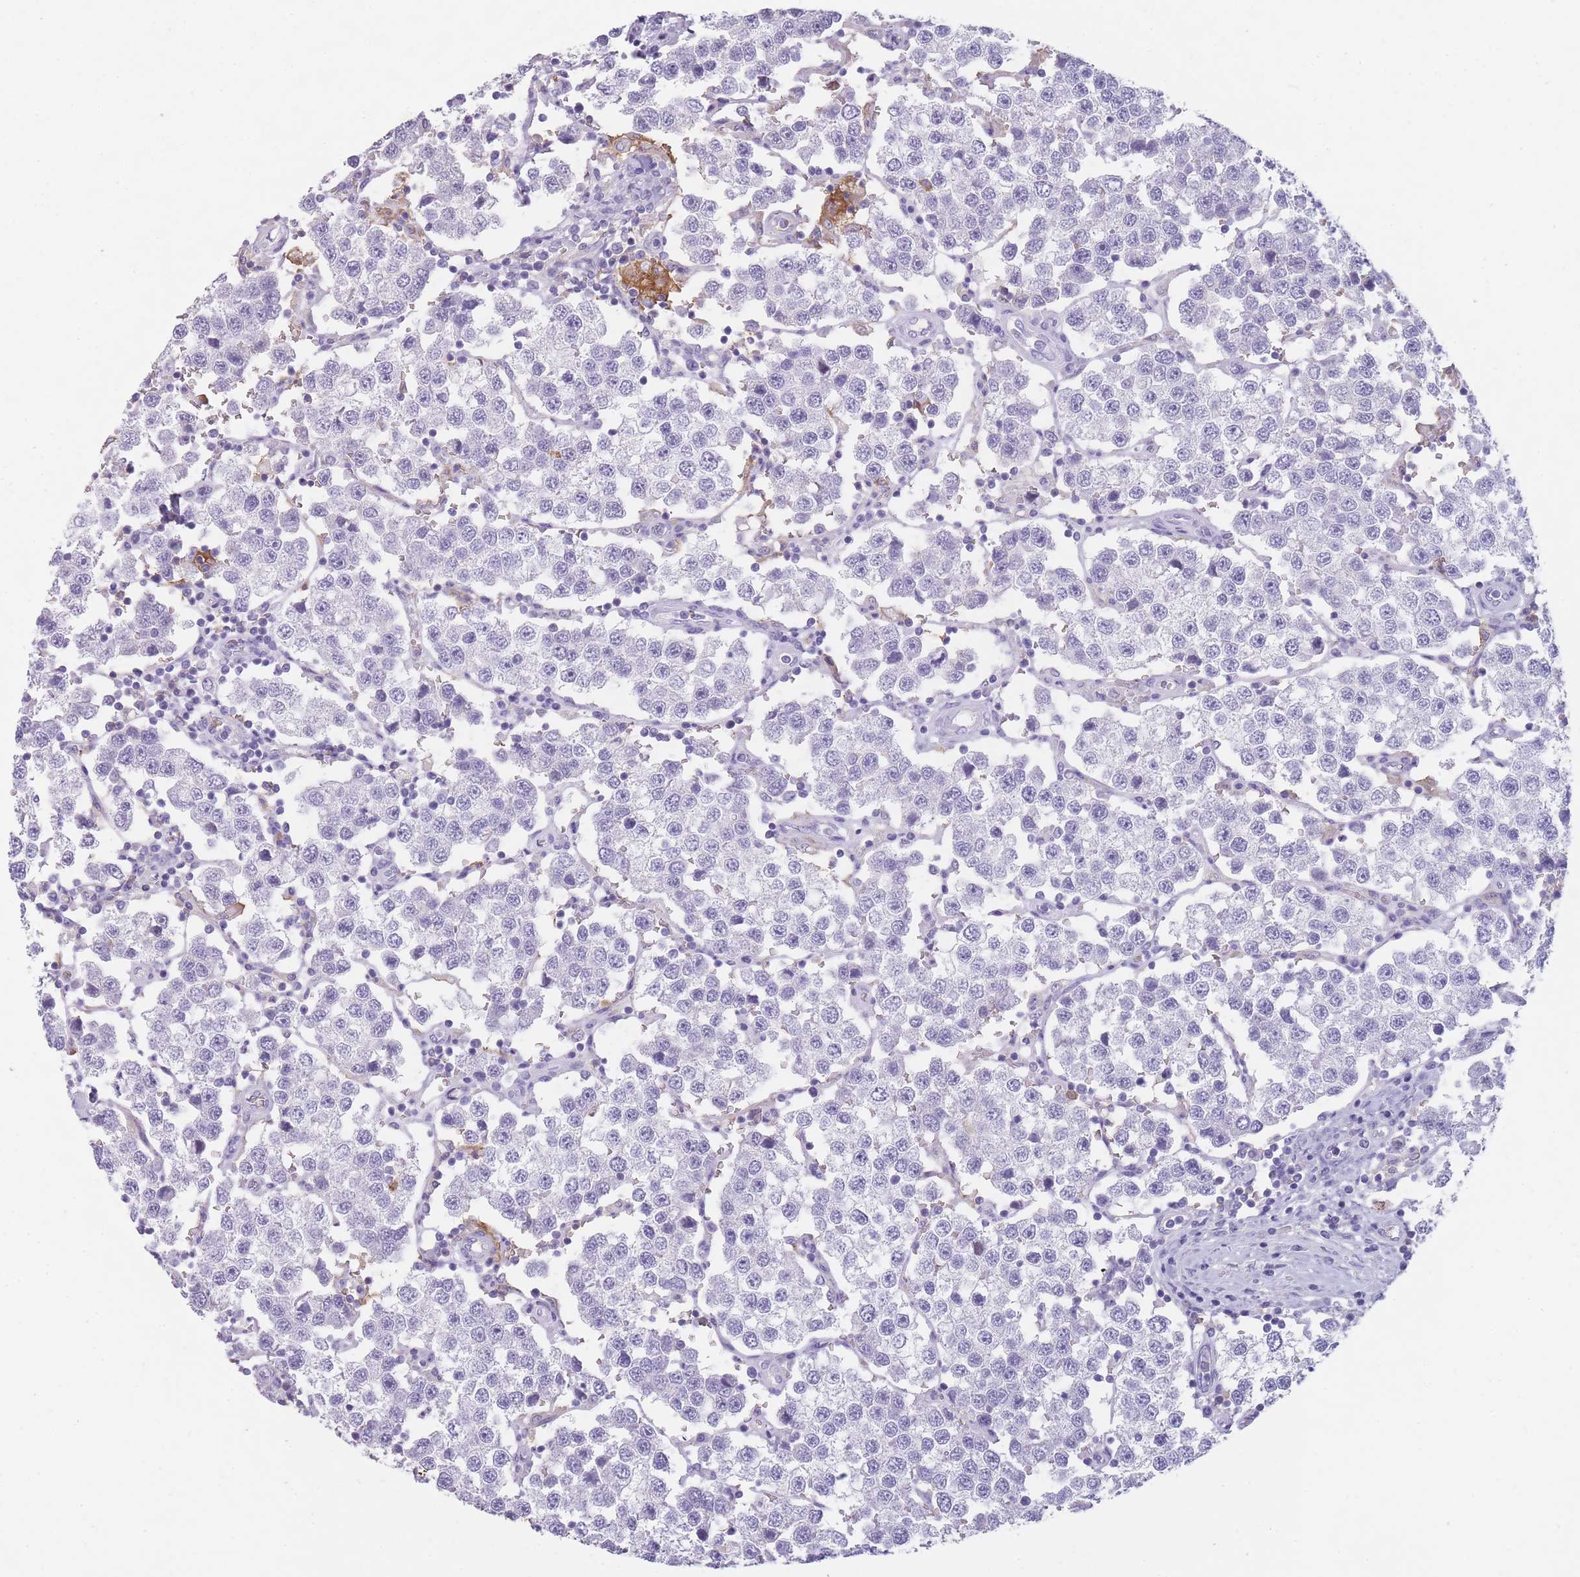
{"staining": {"intensity": "negative", "quantity": "none", "location": "none"}, "tissue": "testis cancer", "cell_type": "Tumor cells", "image_type": "cancer", "snomed": [{"axis": "morphology", "description": "Seminoma, NOS"}, {"axis": "topography", "description": "Testis"}], "caption": "A micrograph of human testis cancer is negative for staining in tumor cells.", "gene": "CR1L", "patient": {"sex": "male", "age": 37}}